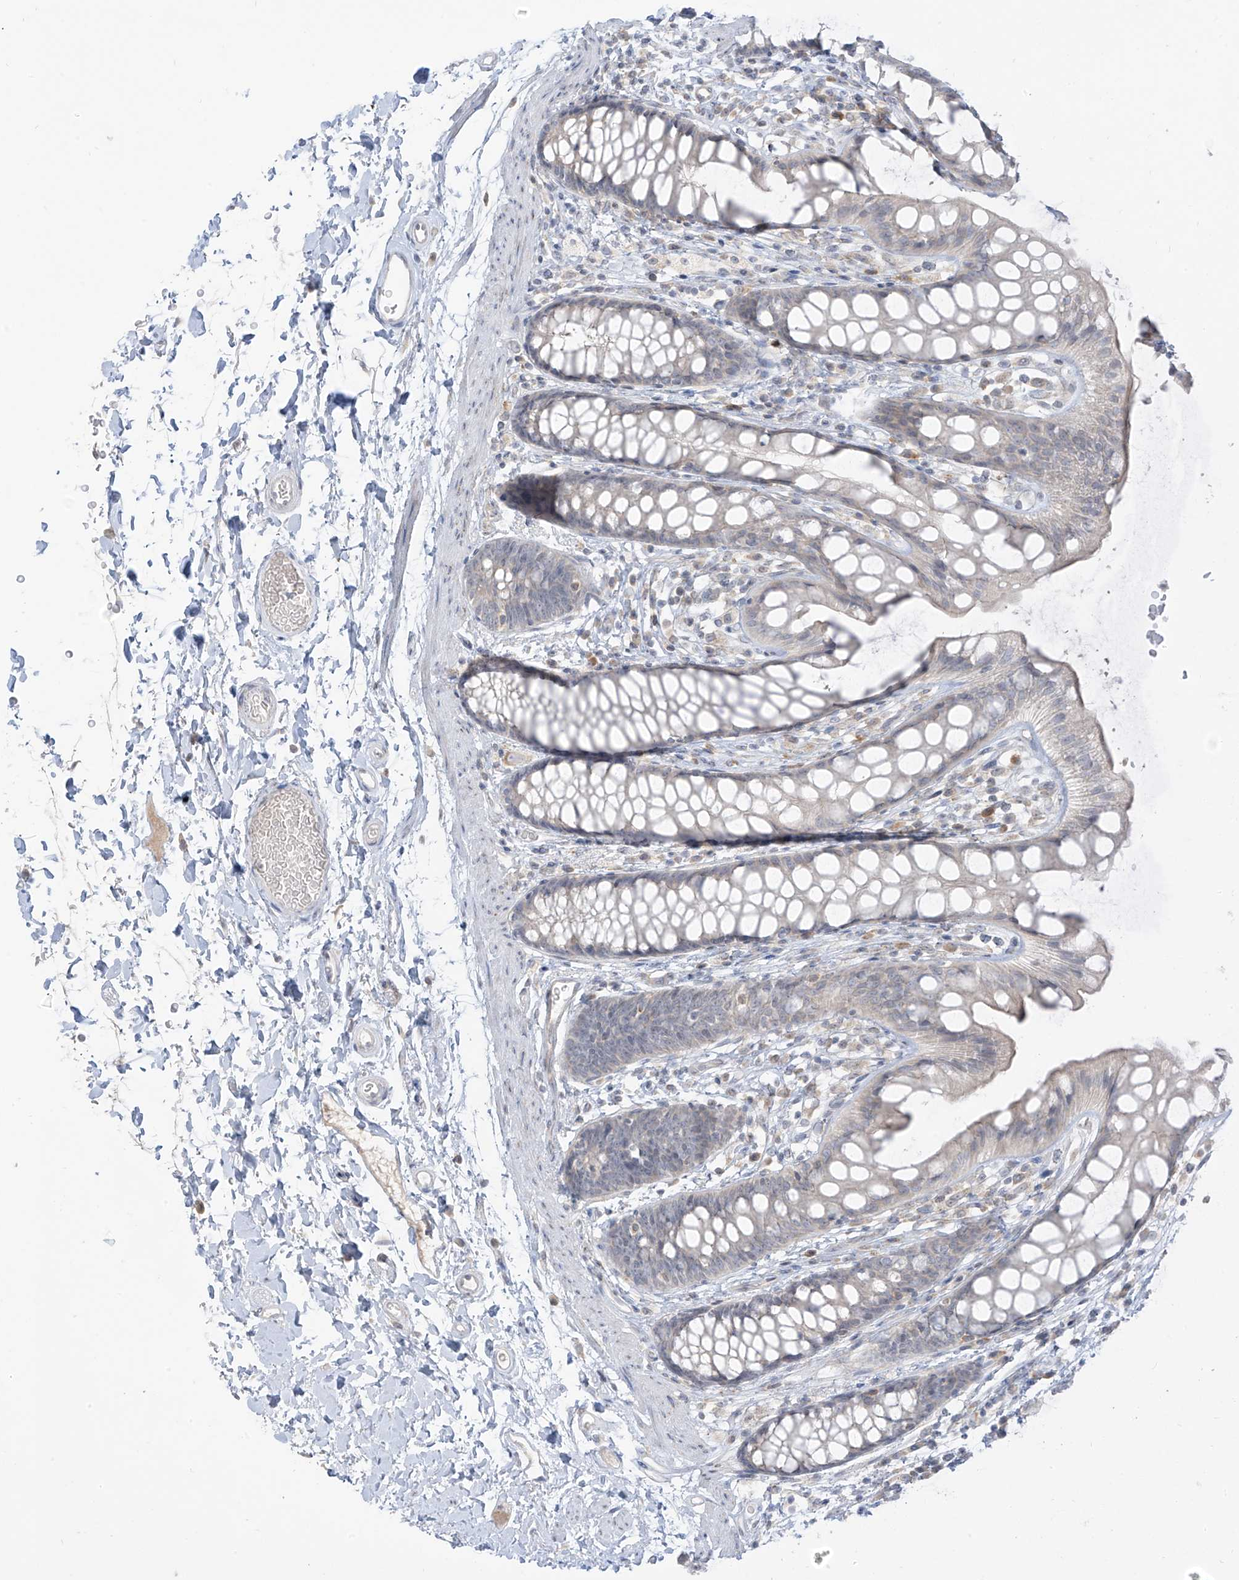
{"staining": {"intensity": "negative", "quantity": "none", "location": "none"}, "tissue": "rectum", "cell_type": "Glandular cells", "image_type": "normal", "snomed": [{"axis": "morphology", "description": "Normal tissue, NOS"}, {"axis": "topography", "description": "Rectum"}], "caption": "The micrograph reveals no significant expression in glandular cells of rectum. The staining is performed using DAB brown chromogen with nuclei counter-stained in using hematoxylin.", "gene": "C2orf42", "patient": {"sex": "female", "age": 65}}